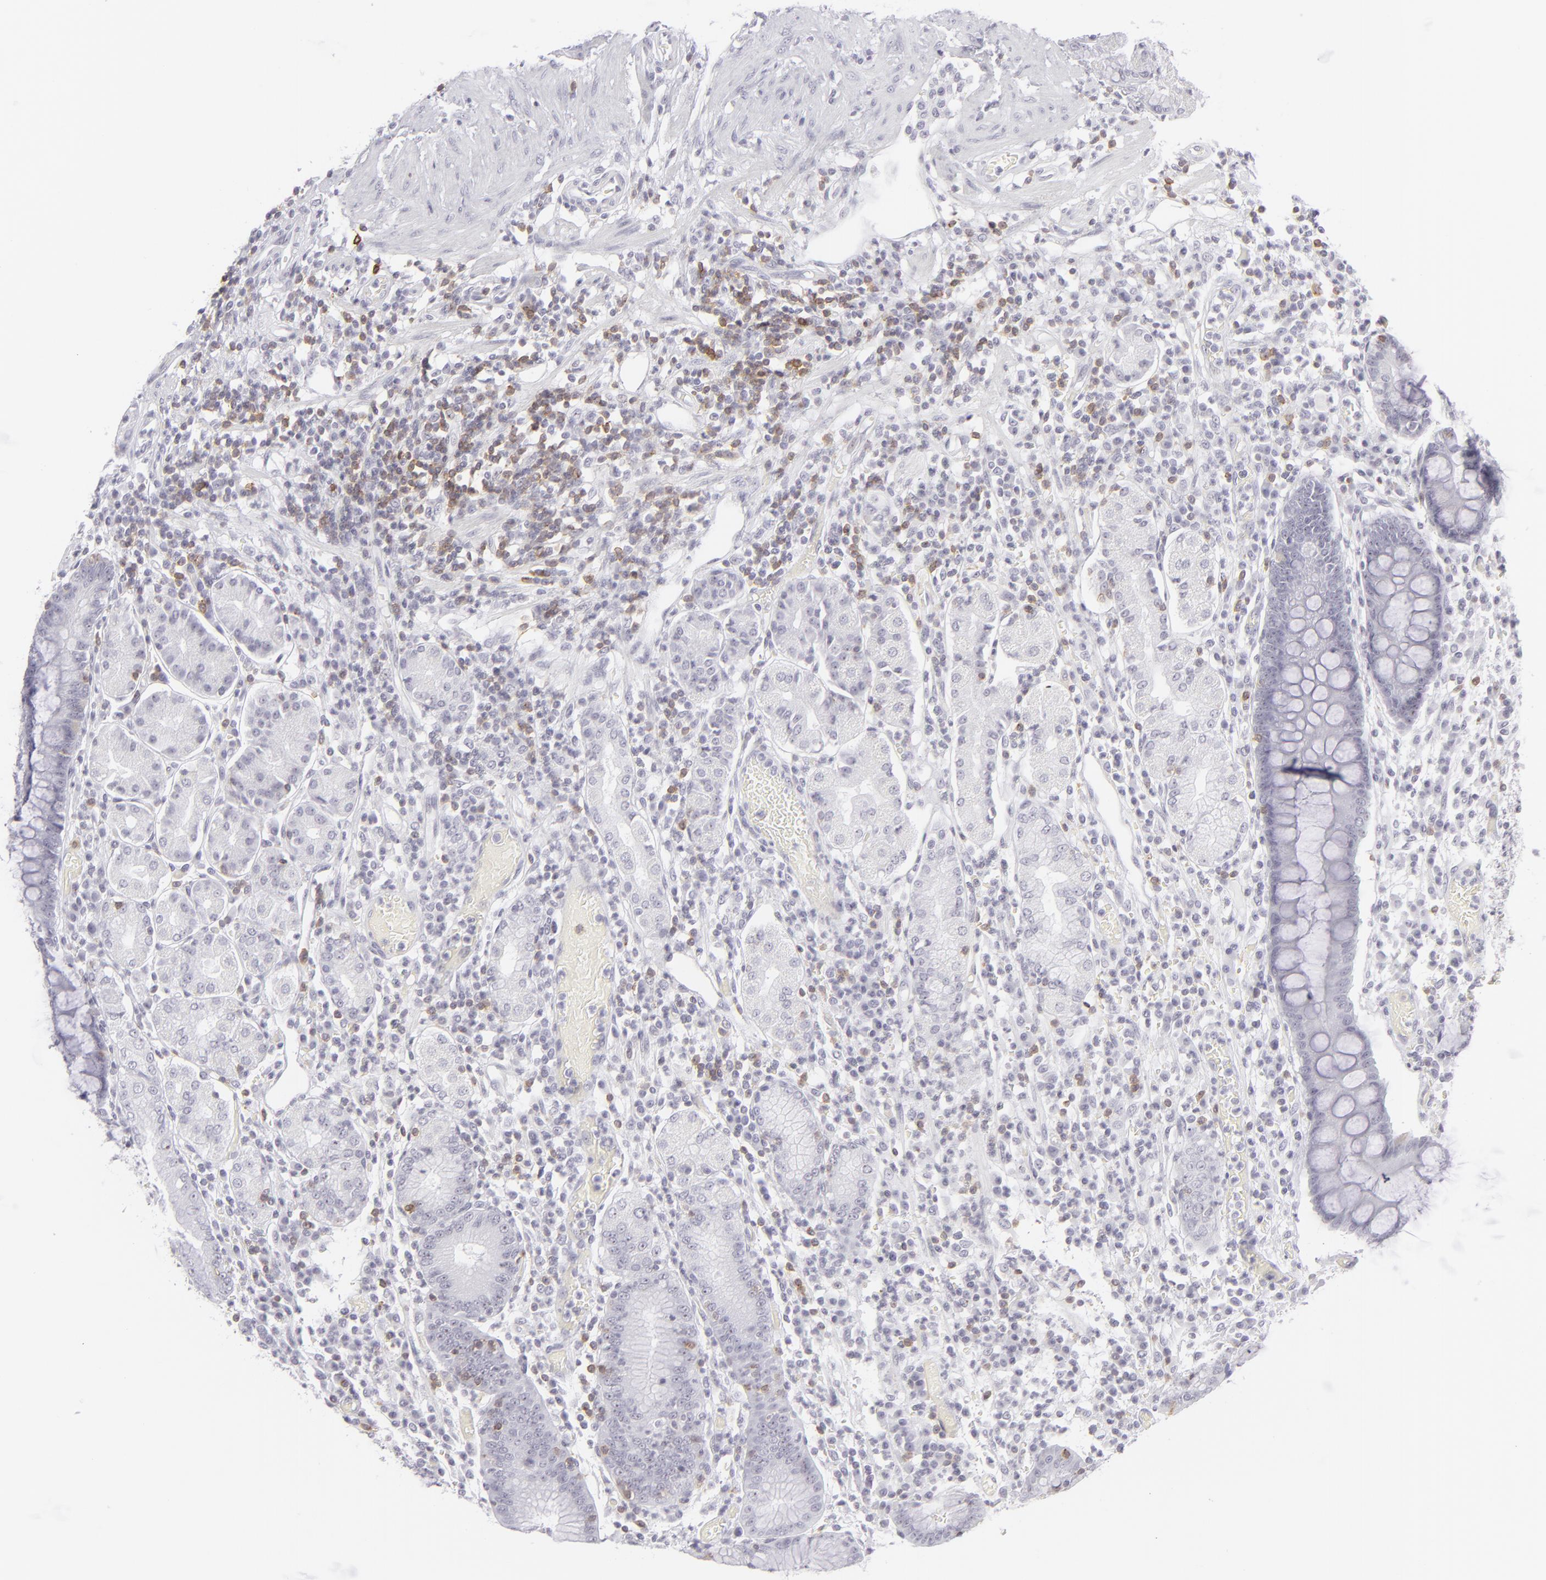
{"staining": {"intensity": "negative", "quantity": "none", "location": "none"}, "tissue": "stomach", "cell_type": "Glandular cells", "image_type": "normal", "snomed": [{"axis": "morphology", "description": "Normal tissue, NOS"}, {"axis": "topography", "description": "Stomach, lower"}], "caption": "Glandular cells show no significant protein expression in benign stomach. The staining is performed using DAB brown chromogen with nuclei counter-stained in using hematoxylin.", "gene": "CD7", "patient": {"sex": "female", "age": 73}}